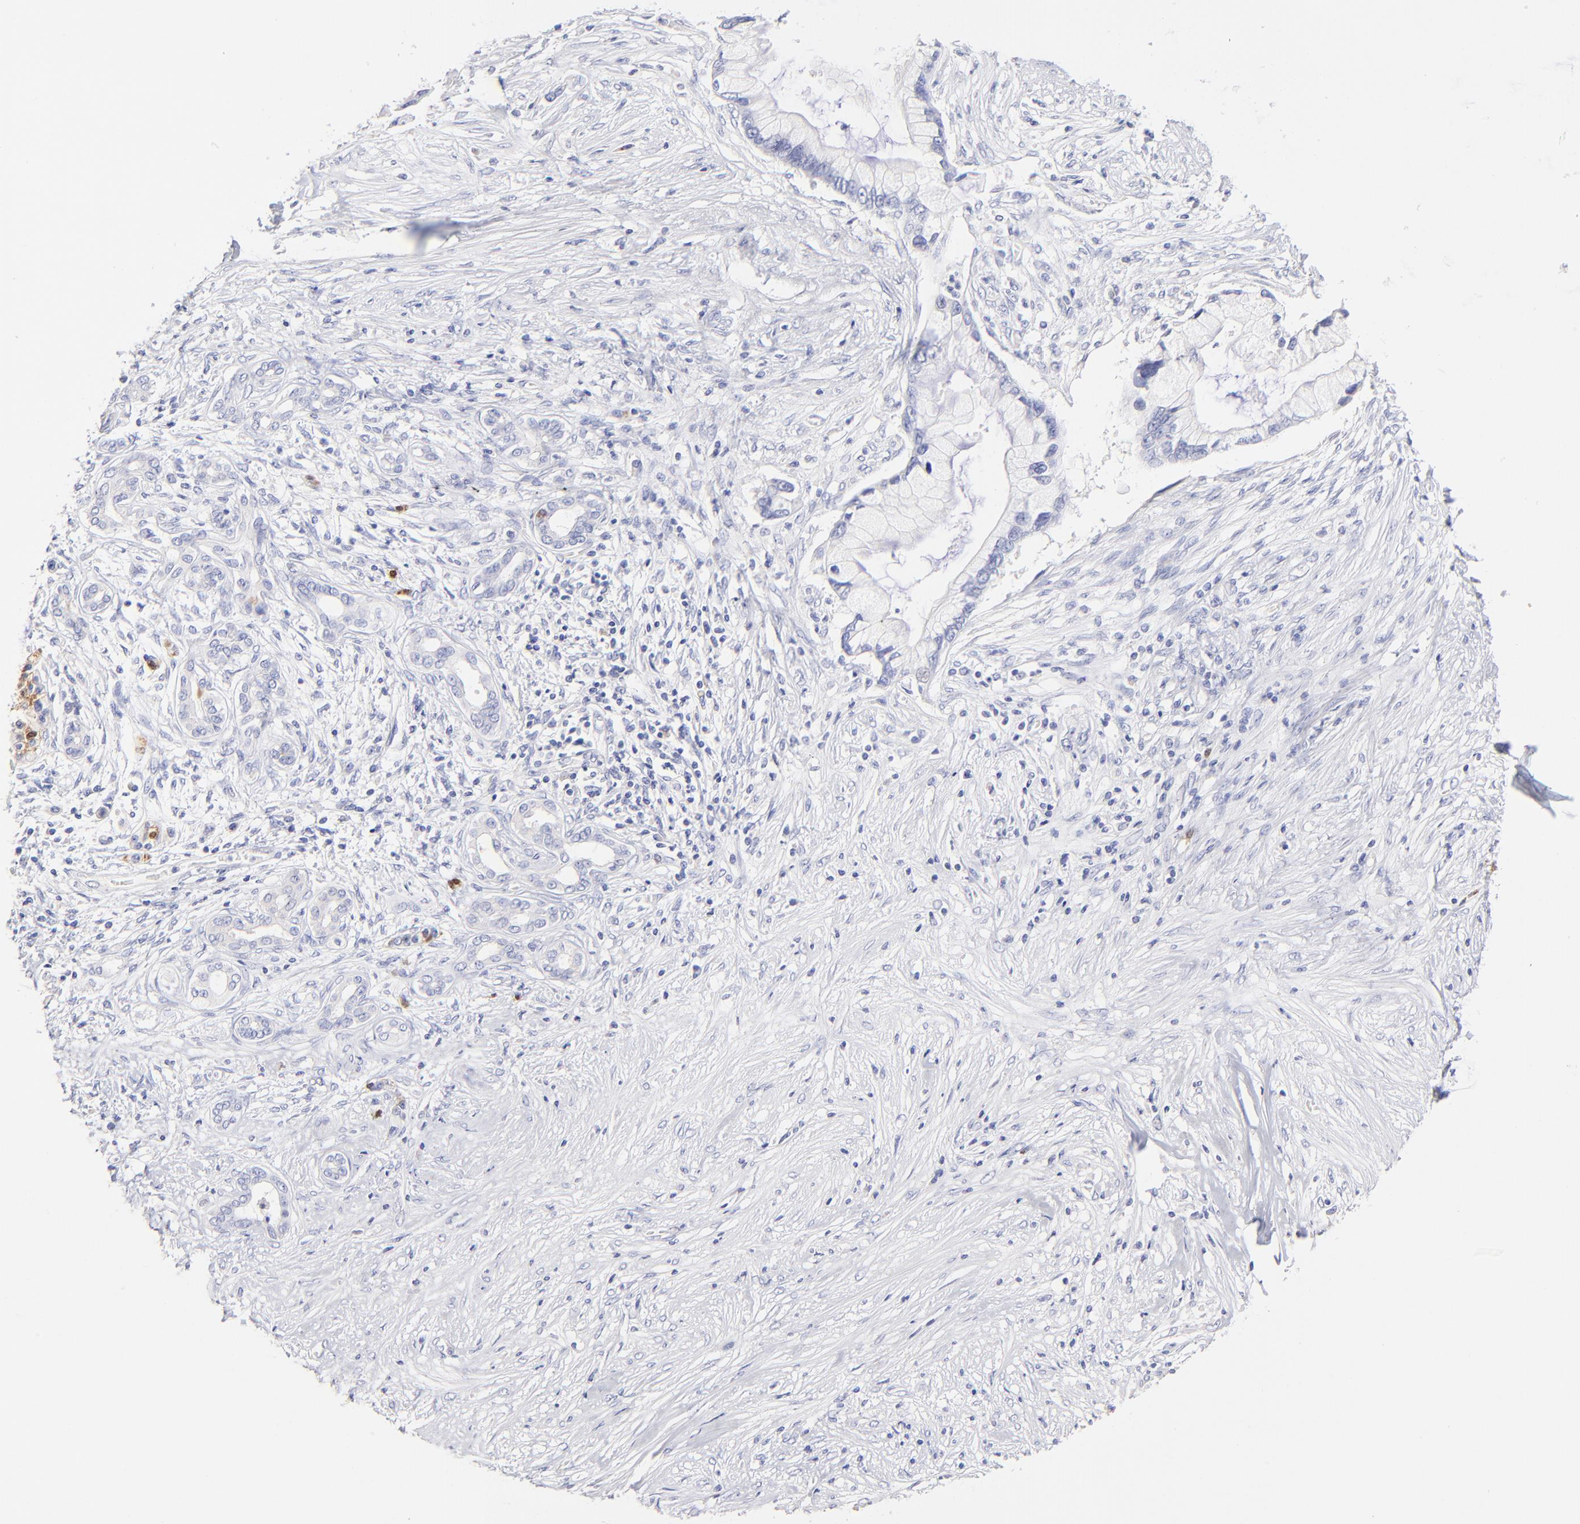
{"staining": {"intensity": "negative", "quantity": "none", "location": "none"}, "tissue": "pancreatic cancer", "cell_type": "Tumor cells", "image_type": "cancer", "snomed": [{"axis": "morphology", "description": "Adenocarcinoma, NOS"}, {"axis": "topography", "description": "Pancreas"}], "caption": "IHC image of neoplastic tissue: pancreatic cancer (adenocarcinoma) stained with DAB (3,3'-diaminobenzidine) reveals no significant protein expression in tumor cells. (Stains: DAB immunohistochemistry with hematoxylin counter stain, Microscopy: brightfield microscopy at high magnification).", "gene": "ASB9", "patient": {"sex": "female", "age": 59}}